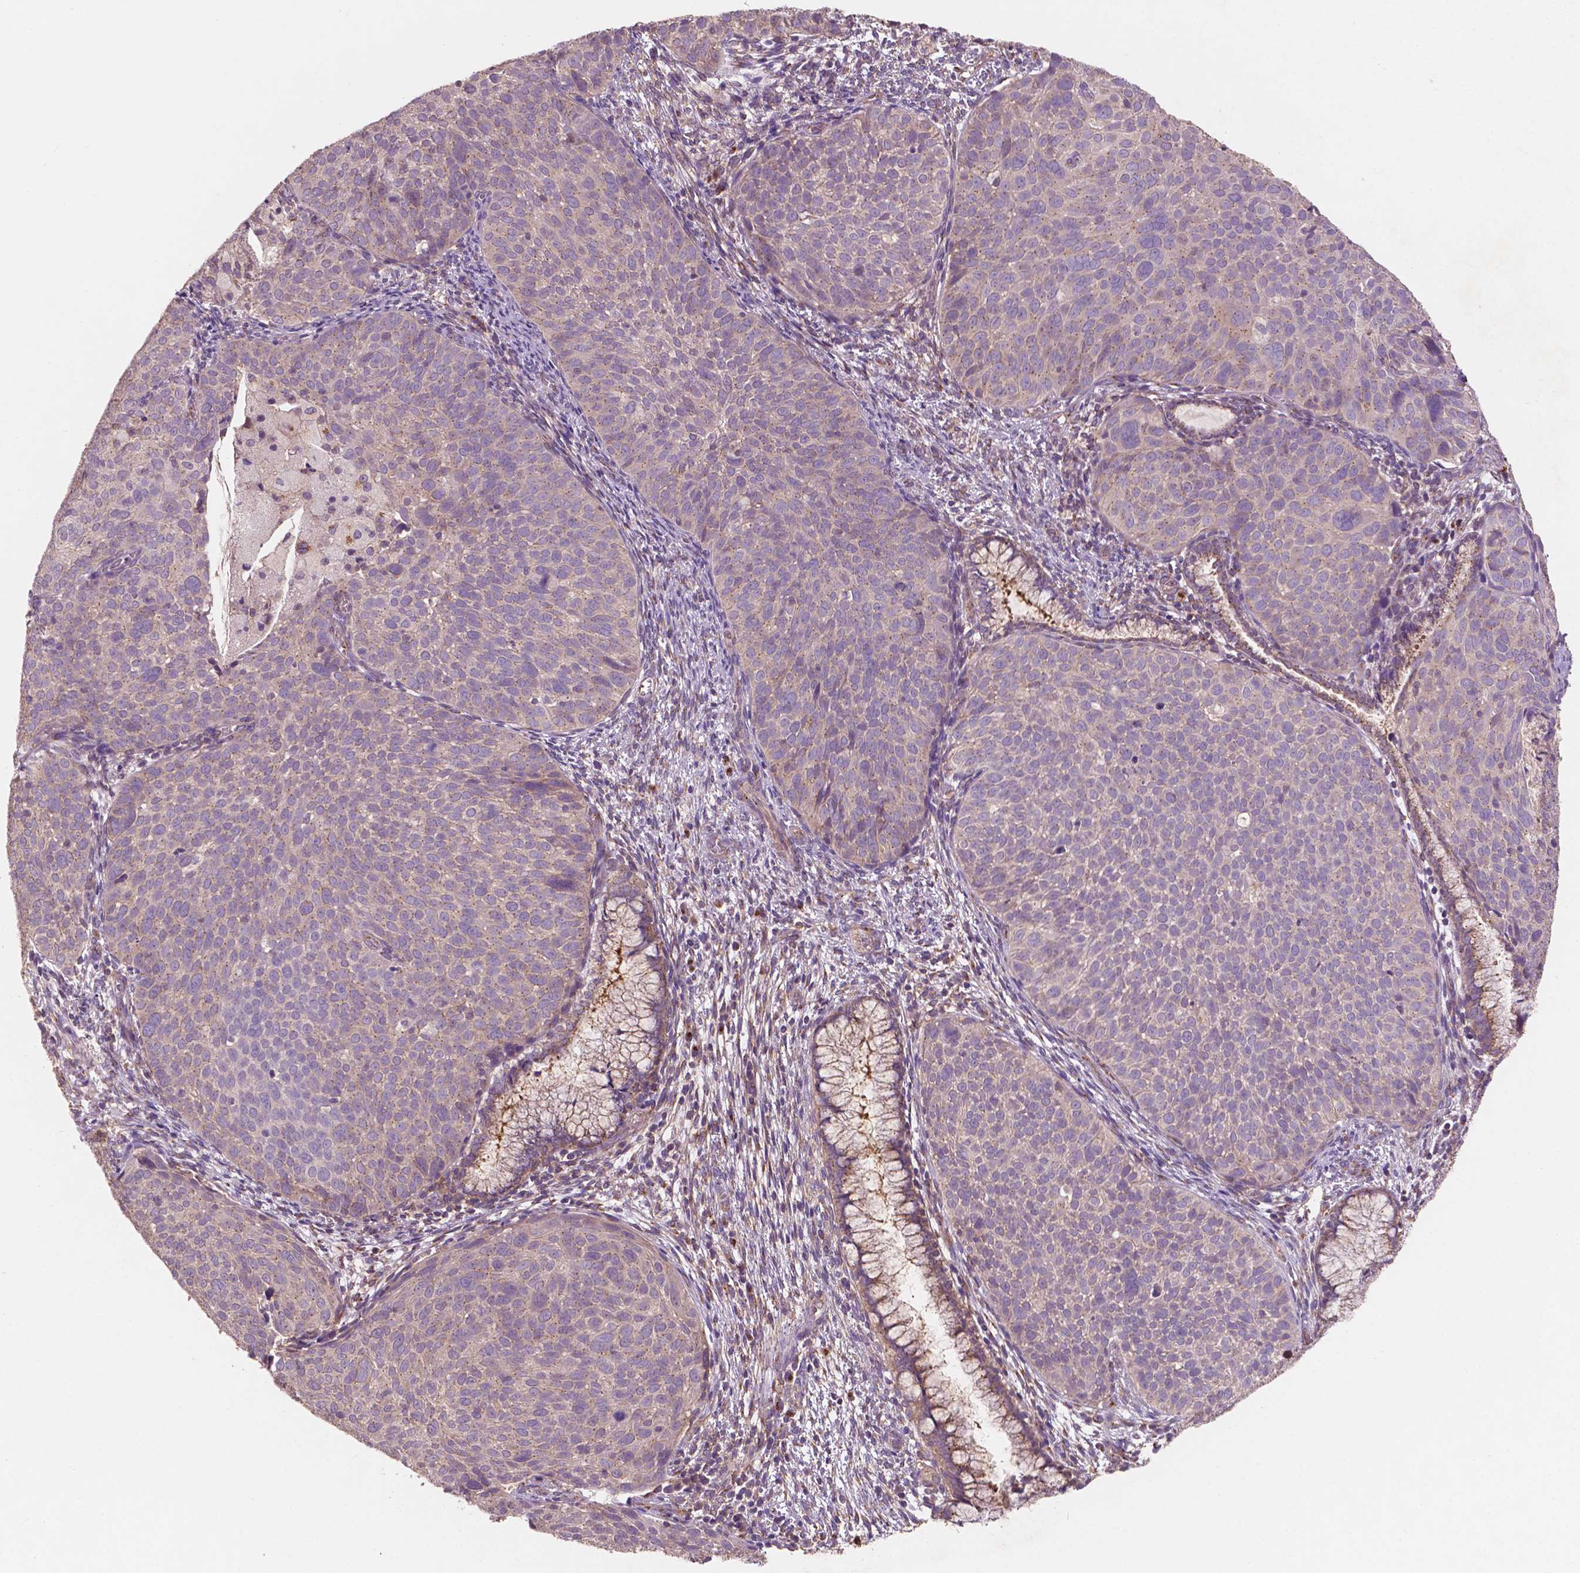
{"staining": {"intensity": "negative", "quantity": "none", "location": "none"}, "tissue": "cervical cancer", "cell_type": "Tumor cells", "image_type": "cancer", "snomed": [{"axis": "morphology", "description": "Squamous cell carcinoma, NOS"}, {"axis": "topography", "description": "Cervix"}], "caption": "Cervical squamous cell carcinoma stained for a protein using IHC reveals no staining tumor cells.", "gene": "CHPT1", "patient": {"sex": "female", "age": 39}}